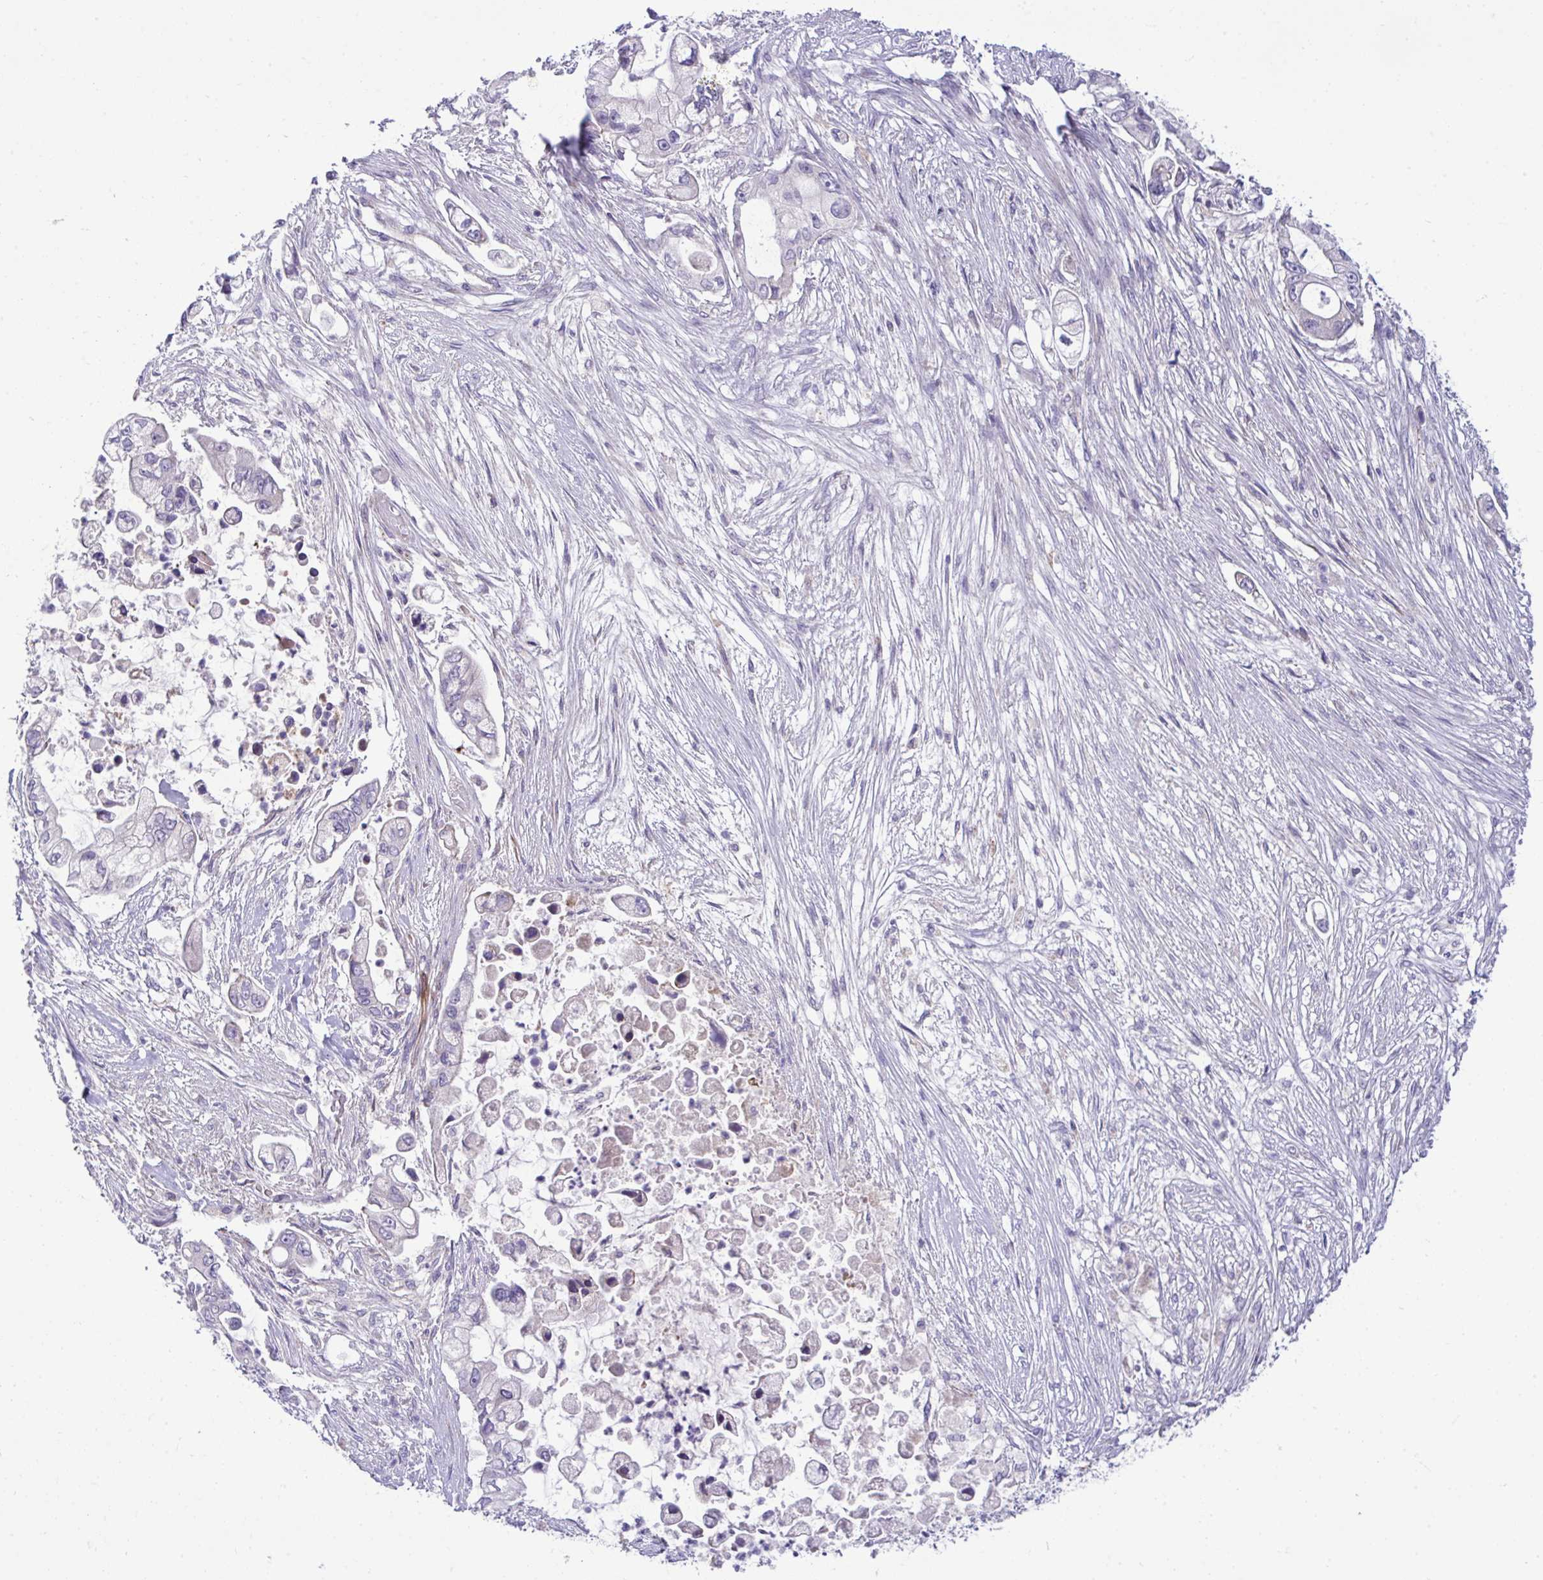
{"staining": {"intensity": "negative", "quantity": "none", "location": "none"}, "tissue": "pancreatic cancer", "cell_type": "Tumor cells", "image_type": "cancer", "snomed": [{"axis": "morphology", "description": "Adenocarcinoma, NOS"}, {"axis": "topography", "description": "Pancreas"}], "caption": "Immunohistochemistry (IHC) histopathology image of neoplastic tissue: human pancreatic cancer stained with DAB demonstrates no significant protein positivity in tumor cells.", "gene": "PIGZ", "patient": {"sex": "female", "age": 69}}